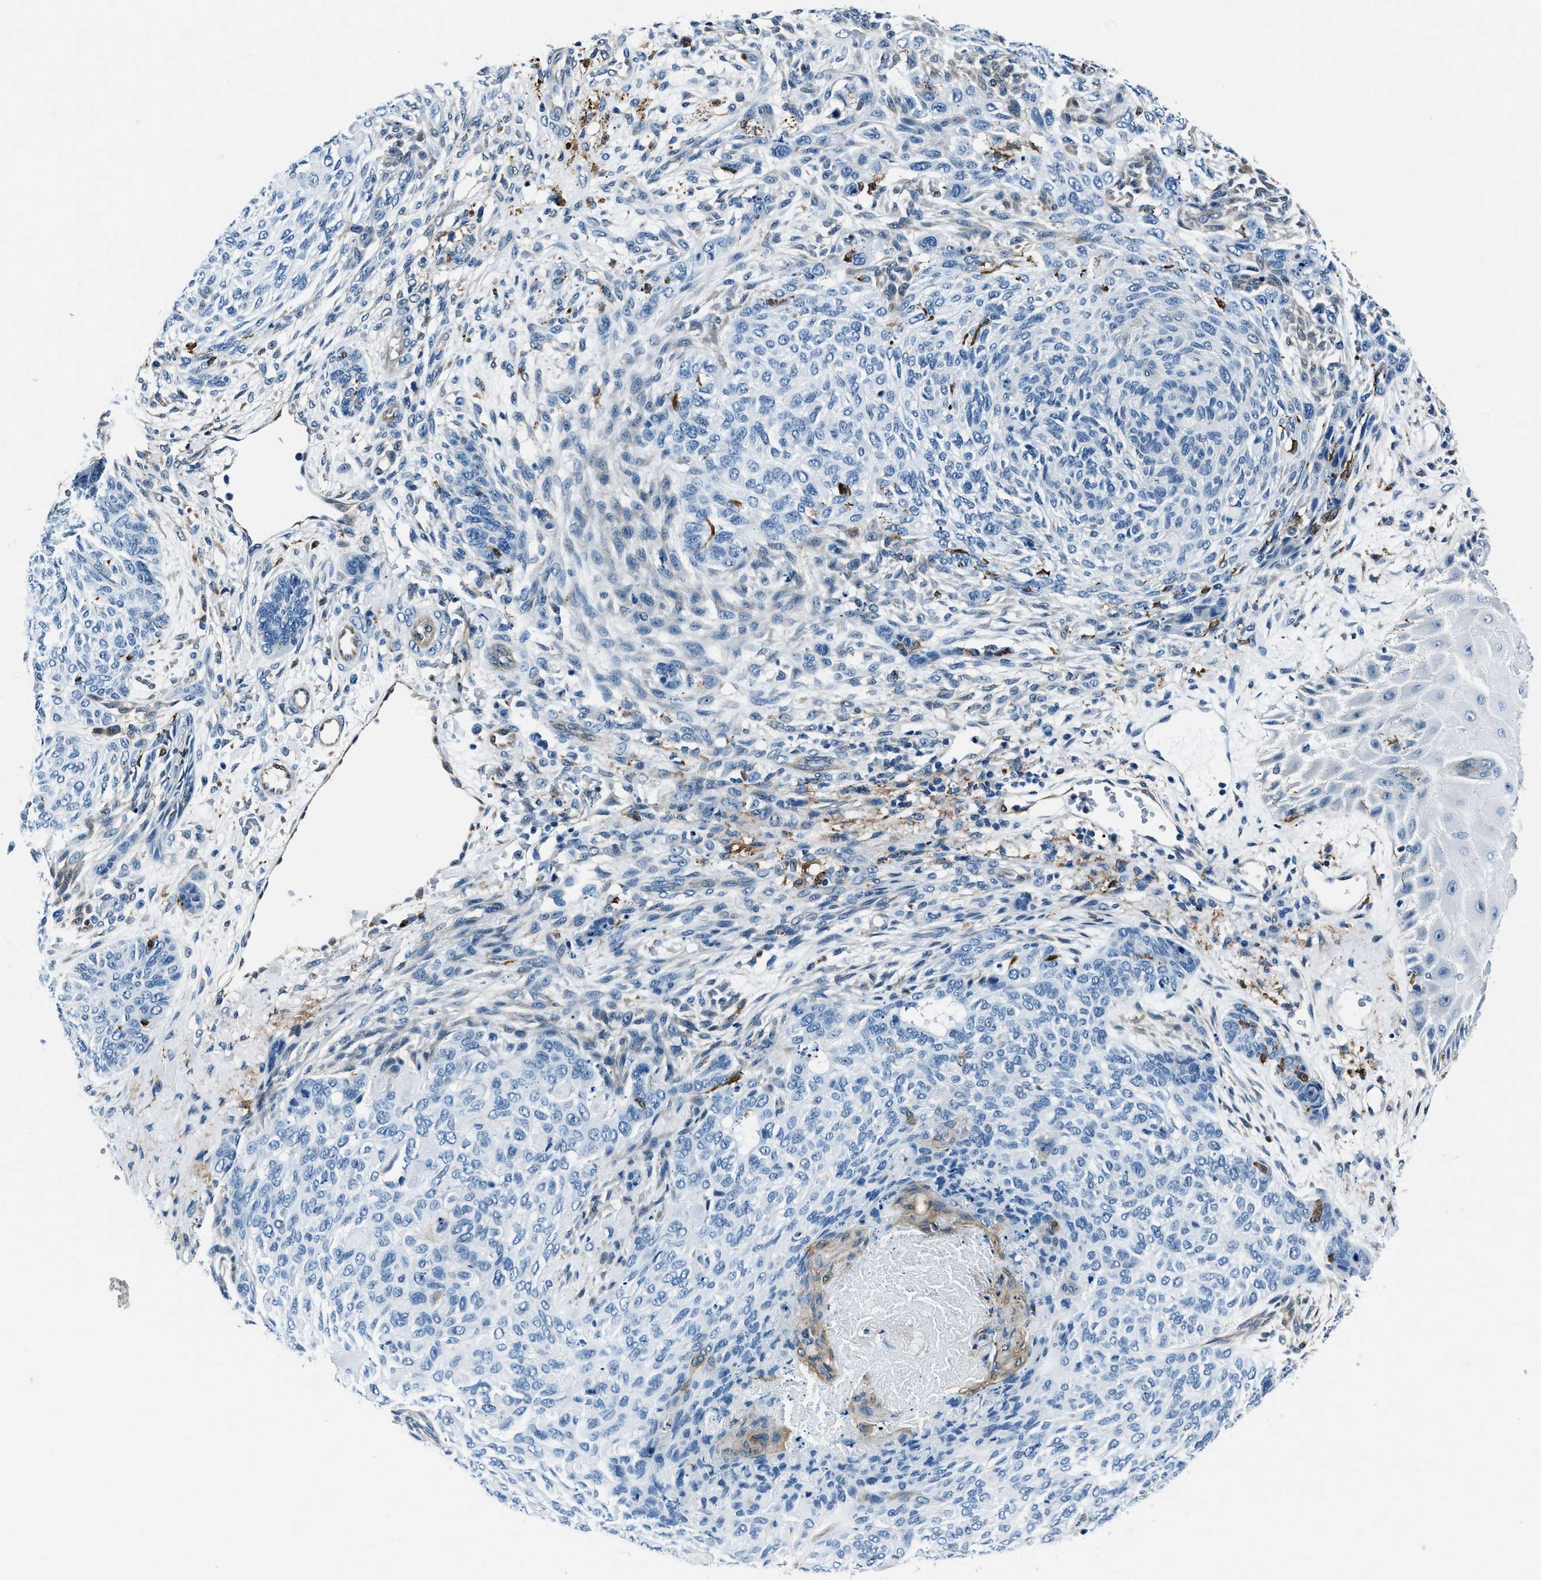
{"staining": {"intensity": "negative", "quantity": "none", "location": "none"}, "tissue": "skin cancer", "cell_type": "Tumor cells", "image_type": "cancer", "snomed": [{"axis": "morphology", "description": "Basal cell carcinoma"}, {"axis": "topography", "description": "Skin"}], "caption": "There is no significant positivity in tumor cells of skin cancer.", "gene": "PTPDC1", "patient": {"sex": "male", "age": 55}}